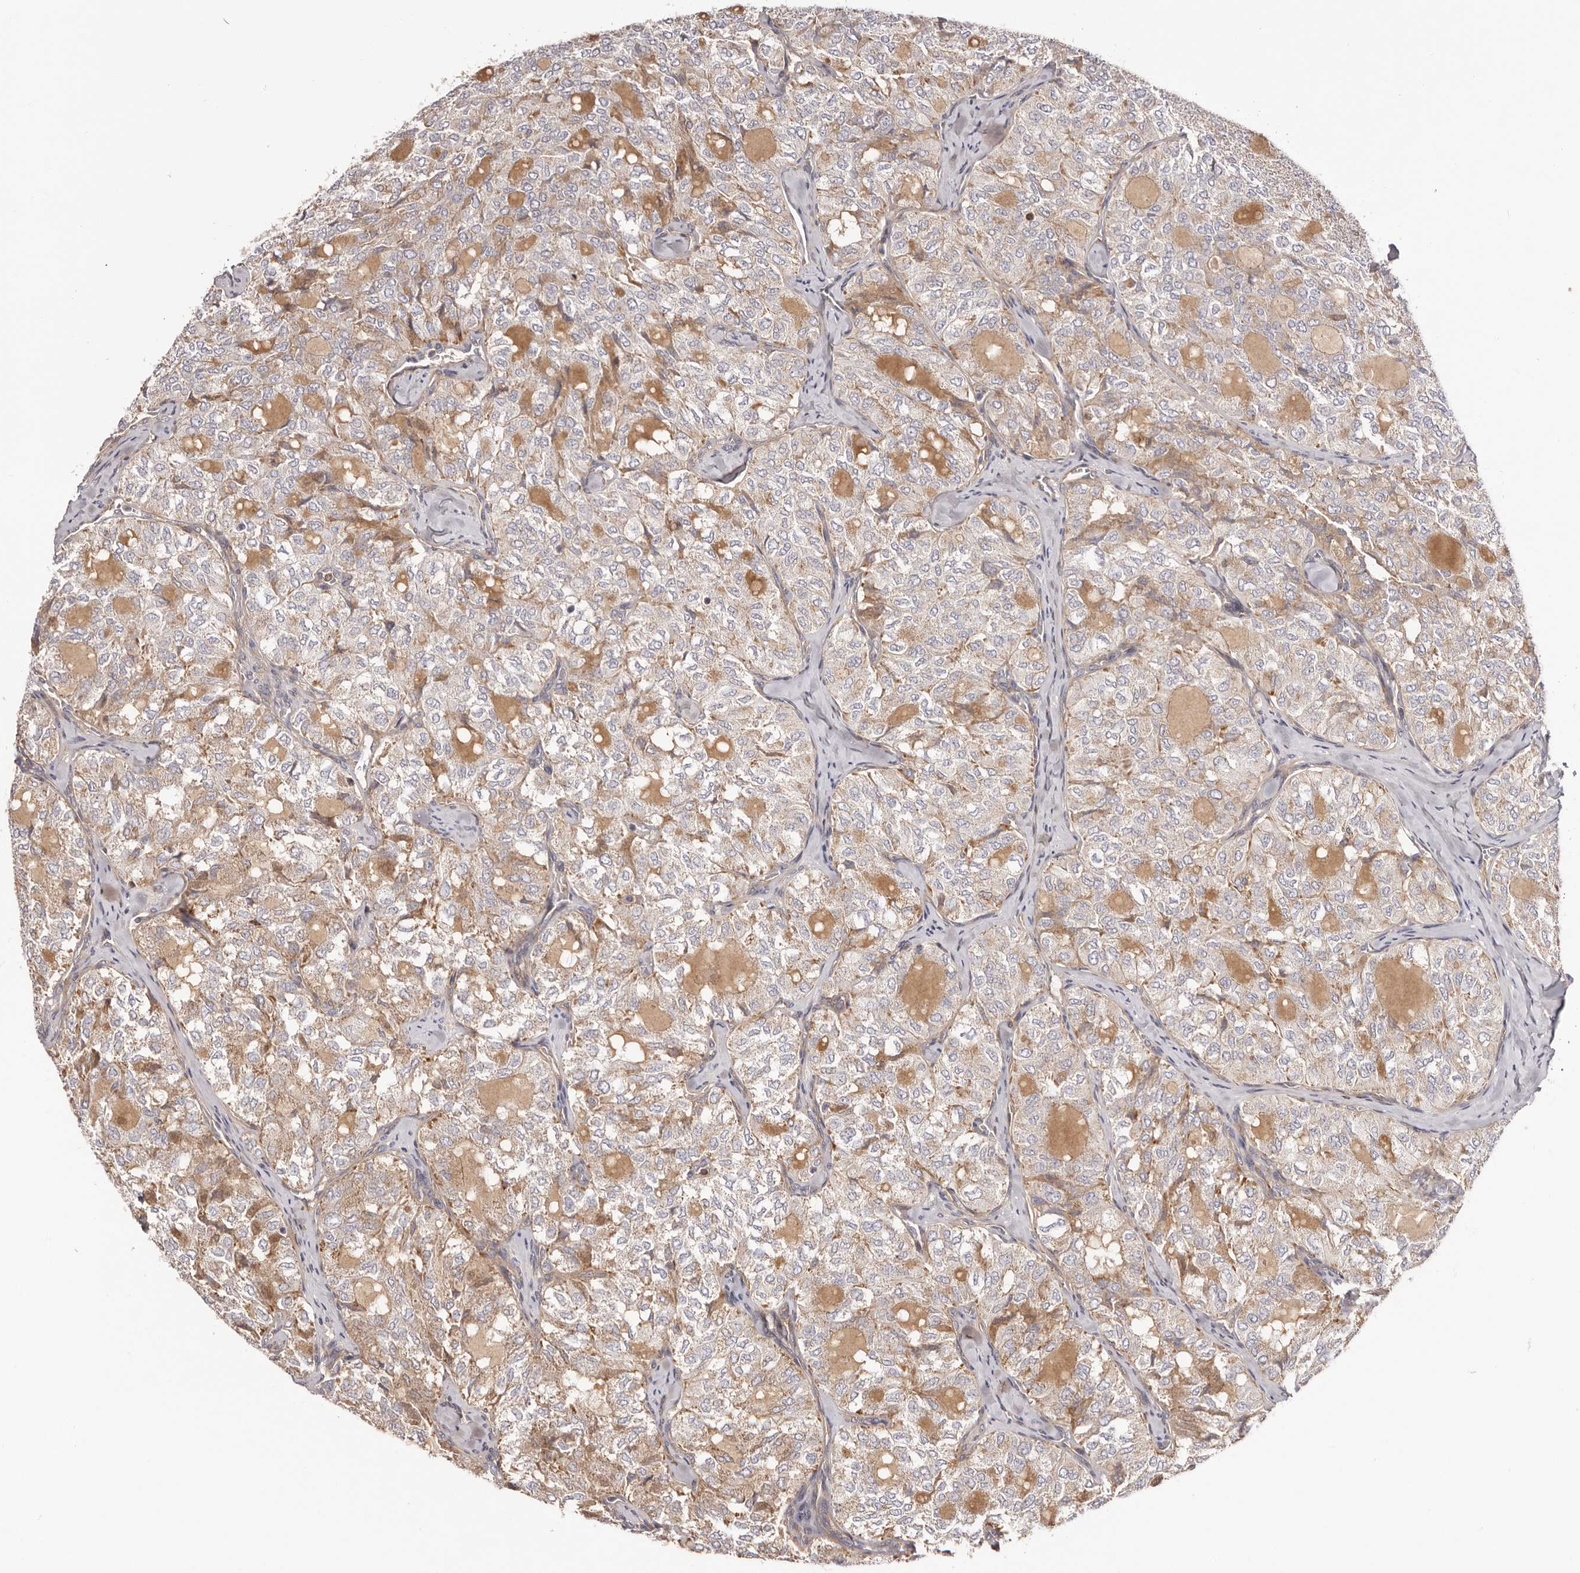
{"staining": {"intensity": "negative", "quantity": "none", "location": "none"}, "tissue": "thyroid cancer", "cell_type": "Tumor cells", "image_type": "cancer", "snomed": [{"axis": "morphology", "description": "Follicular adenoma carcinoma, NOS"}, {"axis": "topography", "description": "Thyroid gland"}], "caption": "Thyroid cancer was stained to show a protein in brown. There is no significant positivity in tumor cells.", "gene": "DMRT2", "patient": {"sex": "male", "age": 75}}